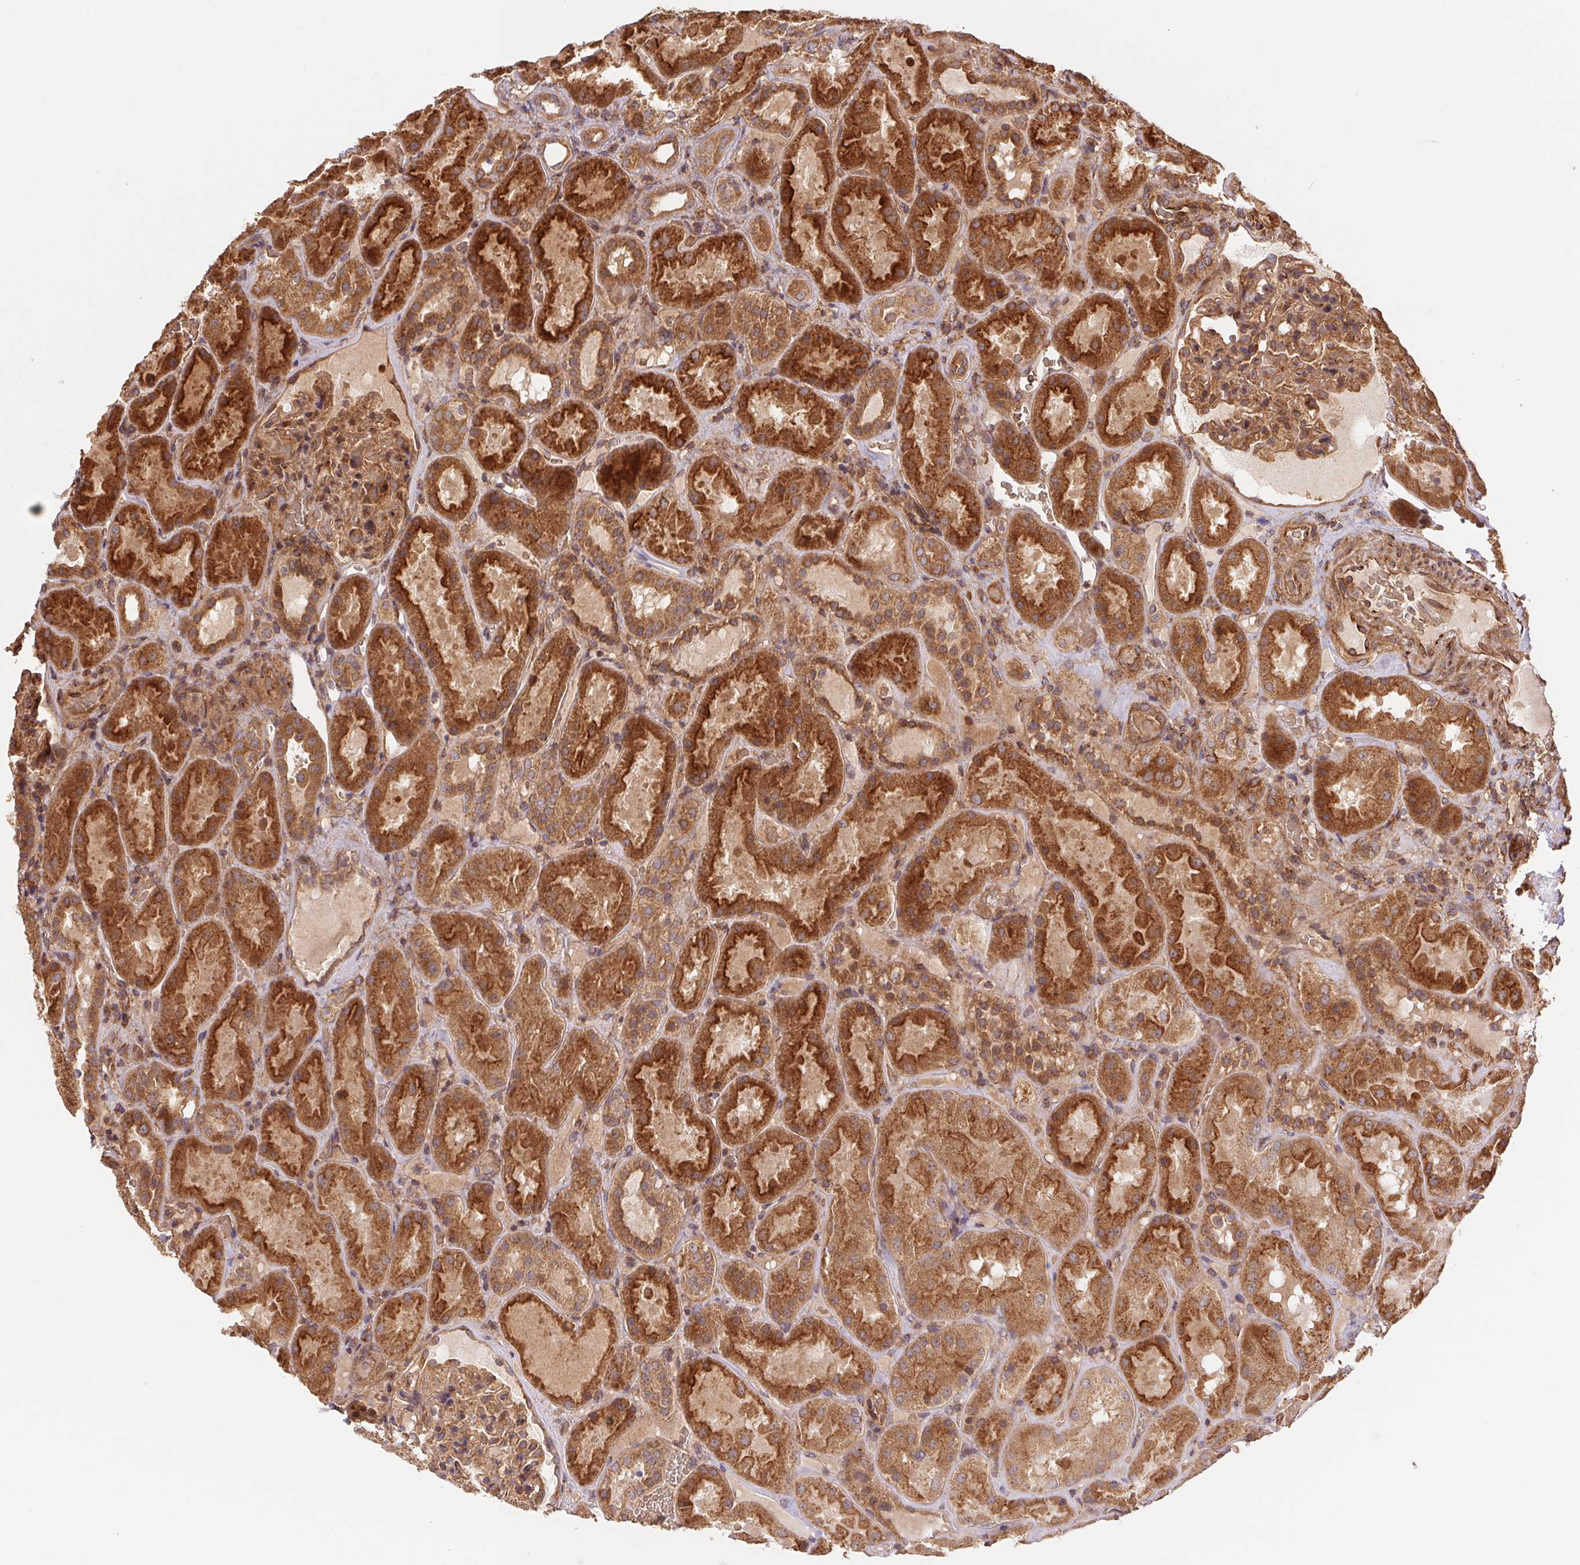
{"staining": {"intensity": "moderate", "quantity": ">75%", "location": "cytoplasmic/membranous"}, "tissue": "kidney", "cell_type": "Cells in glomeruli", "image_type": "normal", "snomed": [{"axis": "morphology", "description": "Normal tissue, NOS"}, {"axis": "topography", "description": "Kidney"}], "caption": "Protein staining exhibits moderate cytoplasmic/membranous staining in about >75% of cells in glomeruli in benign kidney. (DAB (3,3'-diaminobenzidine) IHC with brightfield microscopy, high magnification).", "gene": "USE1", "patient": {"sex": "male", "age": 73}}